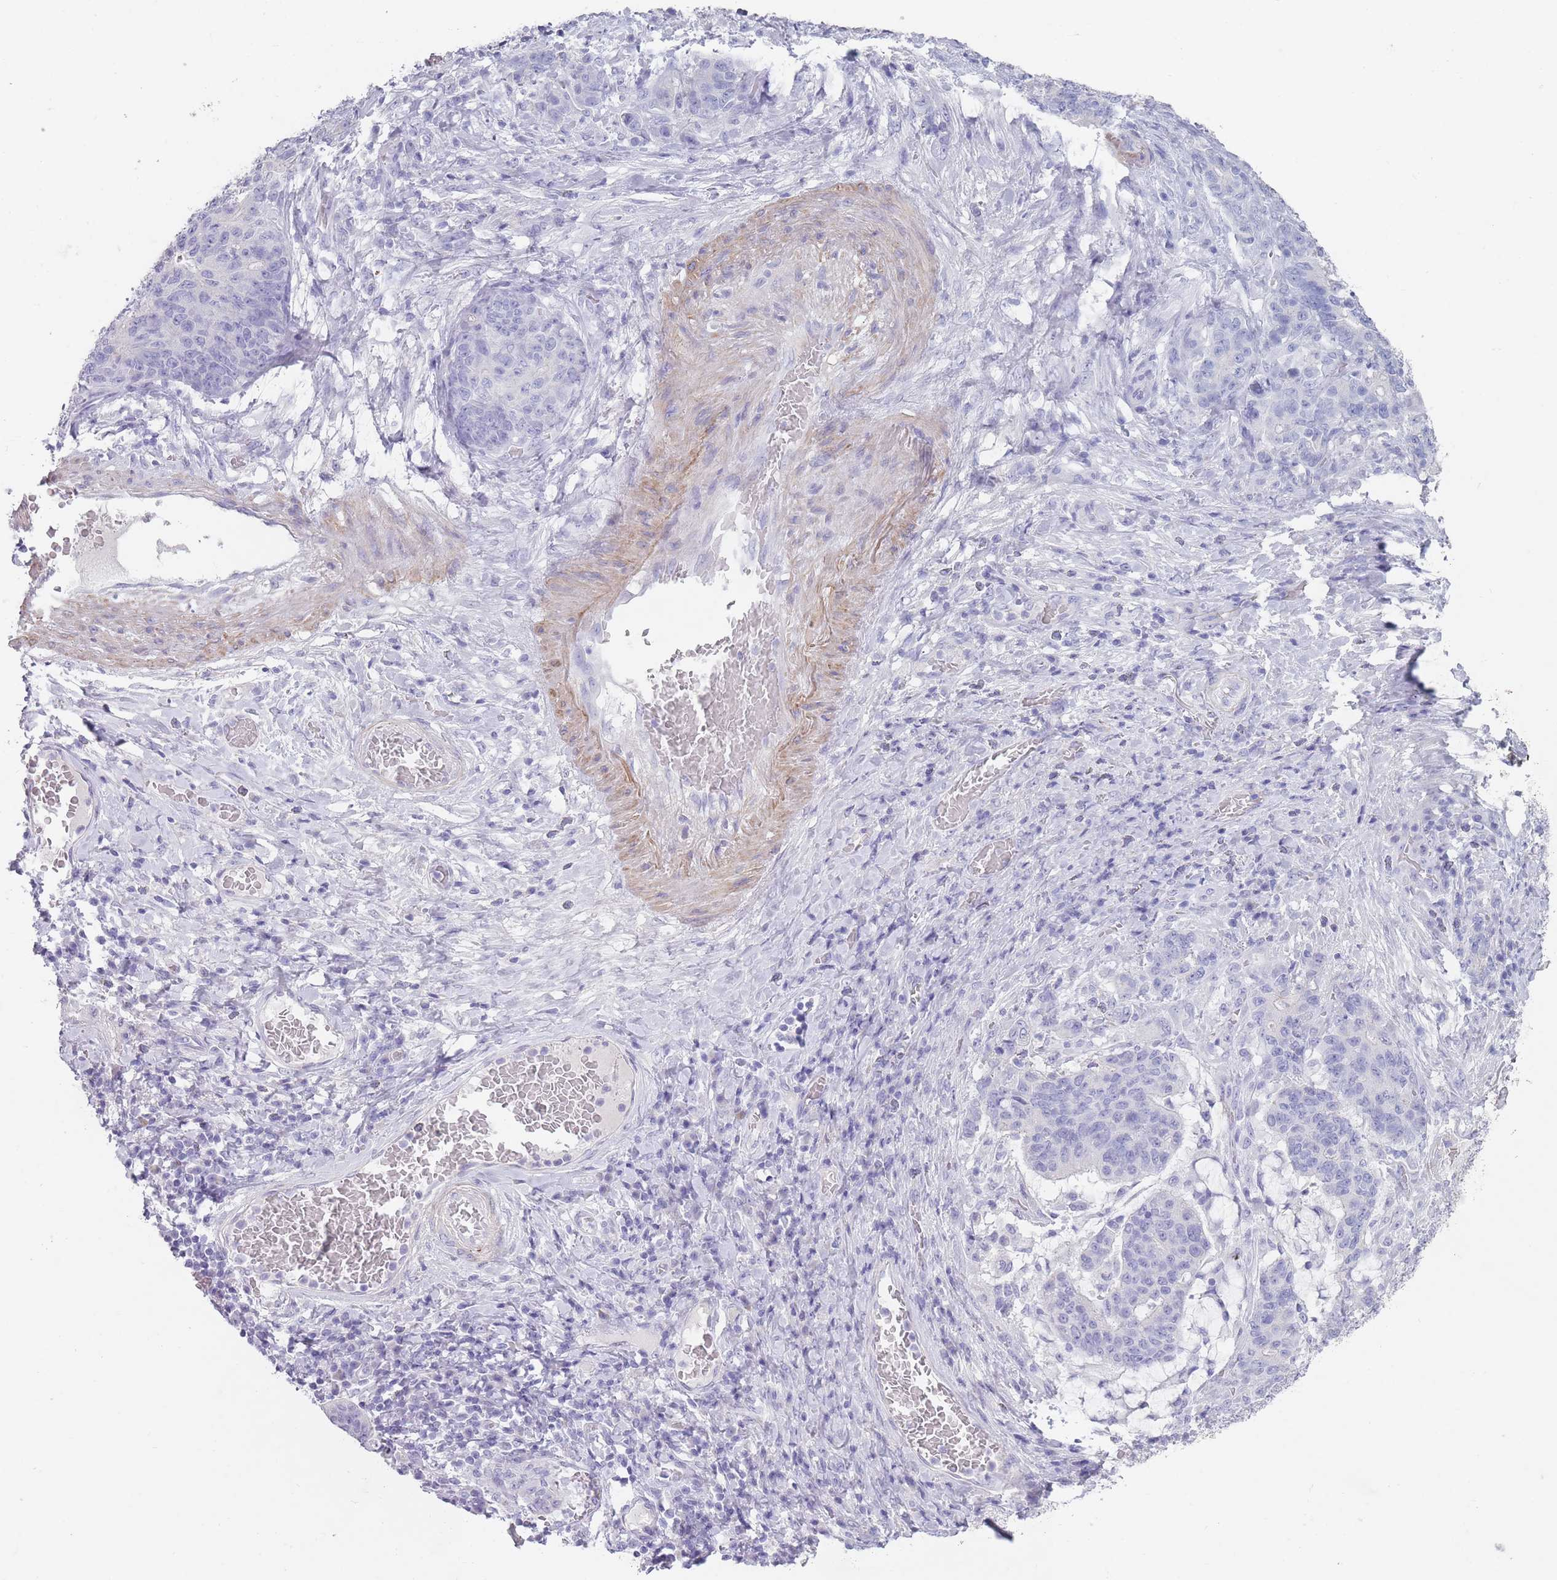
{"staining": {"intensity": "negative", "quantity": "none", "location": "none"}, "tissue": "stomach cancer", "cell_type": "Tumor cells", "image_type": "cancer", "snomed": [{"axis": "morphology", "description": "Normal tissue, NOS"}, {"axis": "morphology", "description": "Adenocarcinoma, NOS"}, {"axis": "topography", "description": "Stomach"}], "caption": "Immunohistochemistry (IHC) of stomach adenocarcinoma displays no expression in tumor cells. (Stains: DAB immunohistochemistry (IHC) with hematoxylin counter stain, Microscopy: brightfield microscopy at high magnification).", "gene": "RHBG", "patient": {"sex": "female", "age": 64}}